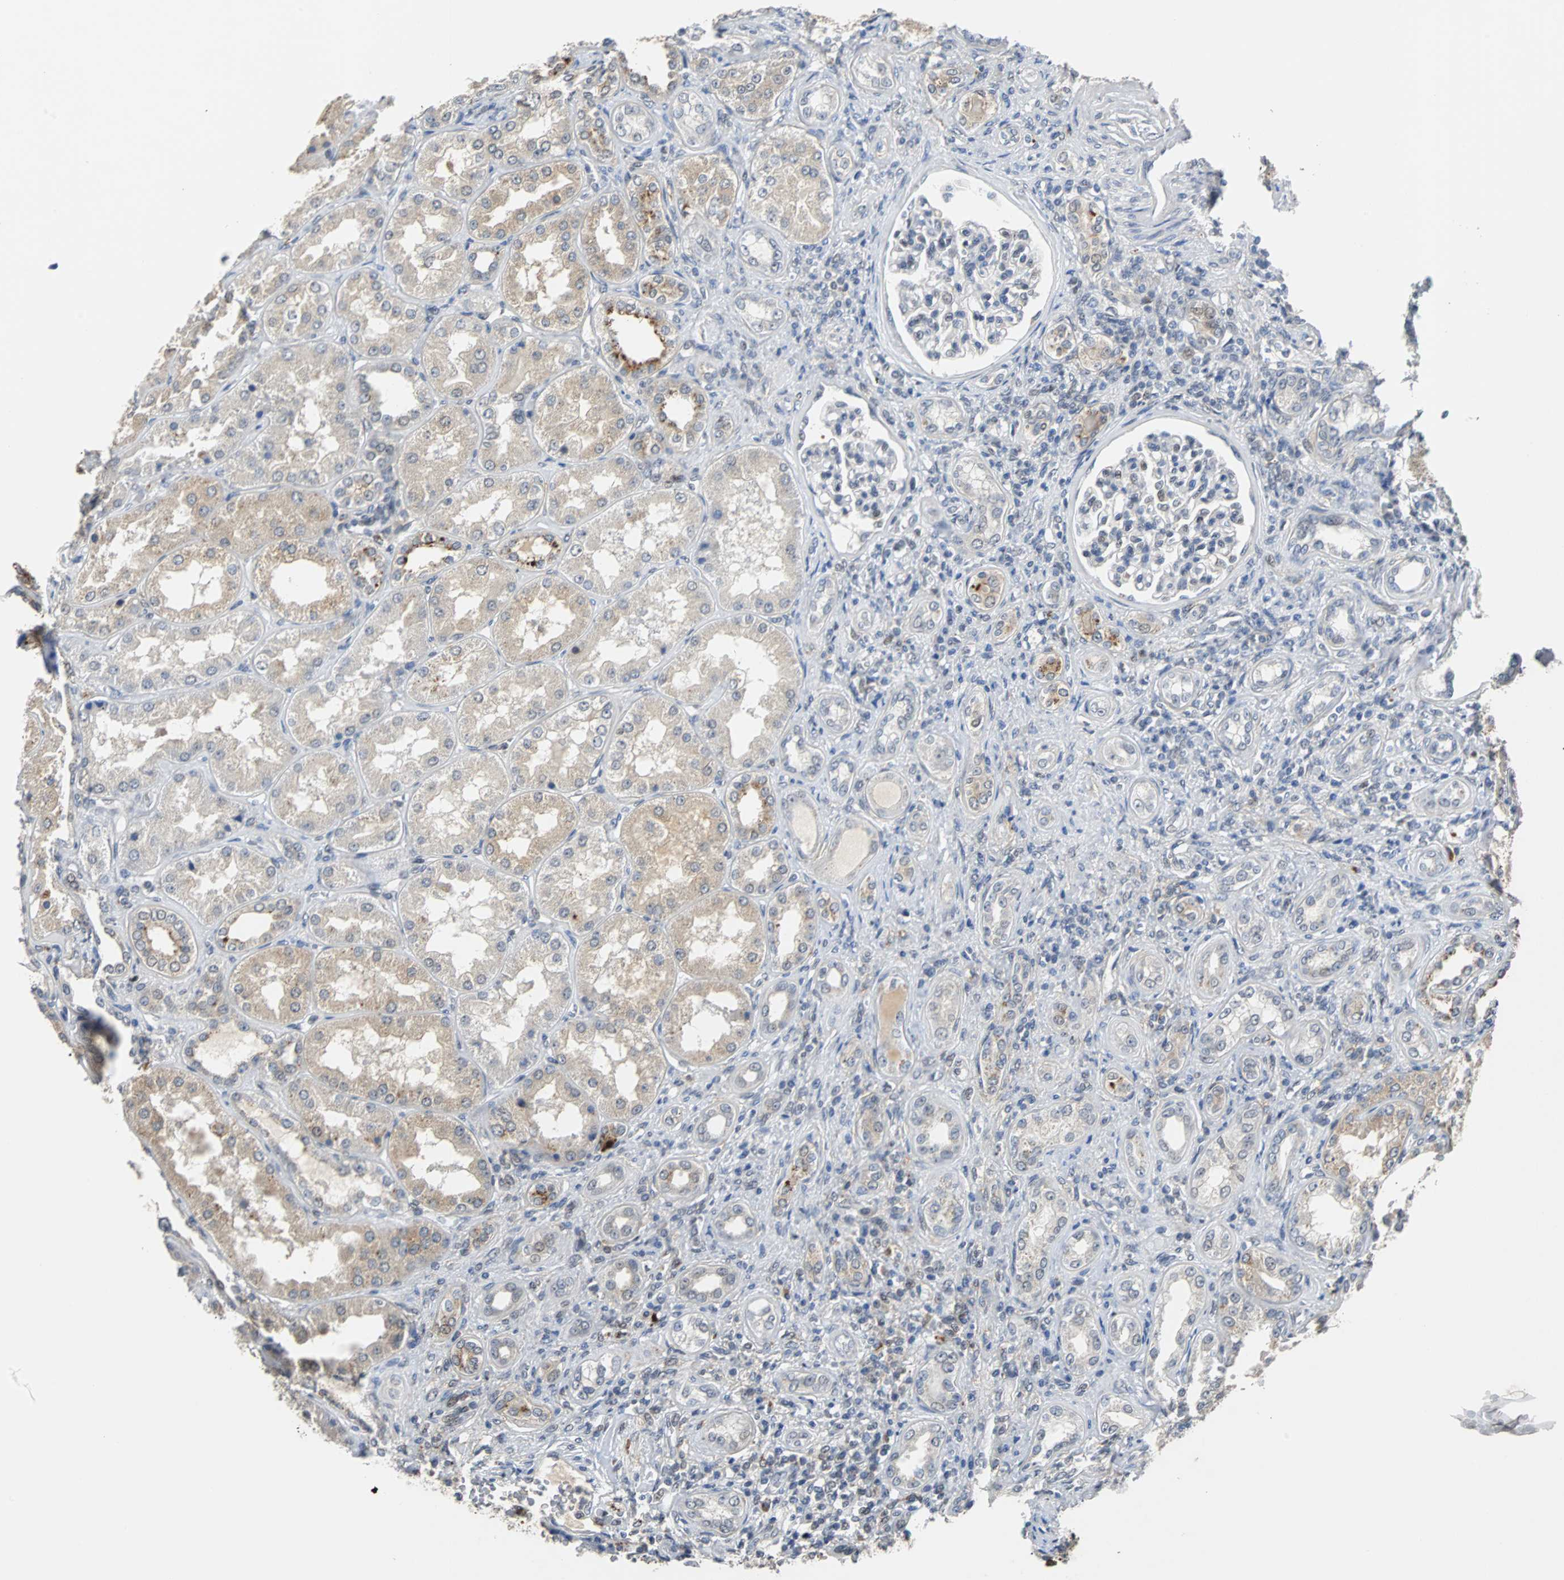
{"staining": {"intensity": "weak", "quantity": "25%-75%", "location": "cytoplasmic/membranous,nuclear"}, "tissue": "kidney", "cell_type": "Cells in glomeruli", "image_type": "normal", "snomed": [{"axis": "morphology", "description": "Normal tissue, NOS"}, {"axis": "topography", "description": "Kidney"}], "caption": "Immunohistochemistry staining of normal kidney, which displays low levels of weak cytoplasmic/membranous,nuclear staining in about 25%-75% of cells in glomeruli indicating weak cytoplasmic/membranous,nuclear protein expression. The staining was performed using DAB (brown) for protein detection and nuclei were counterstained in hematoxylin (blue).", "gene": "HLX", "patient": {"sex": "female", "age": 56}}